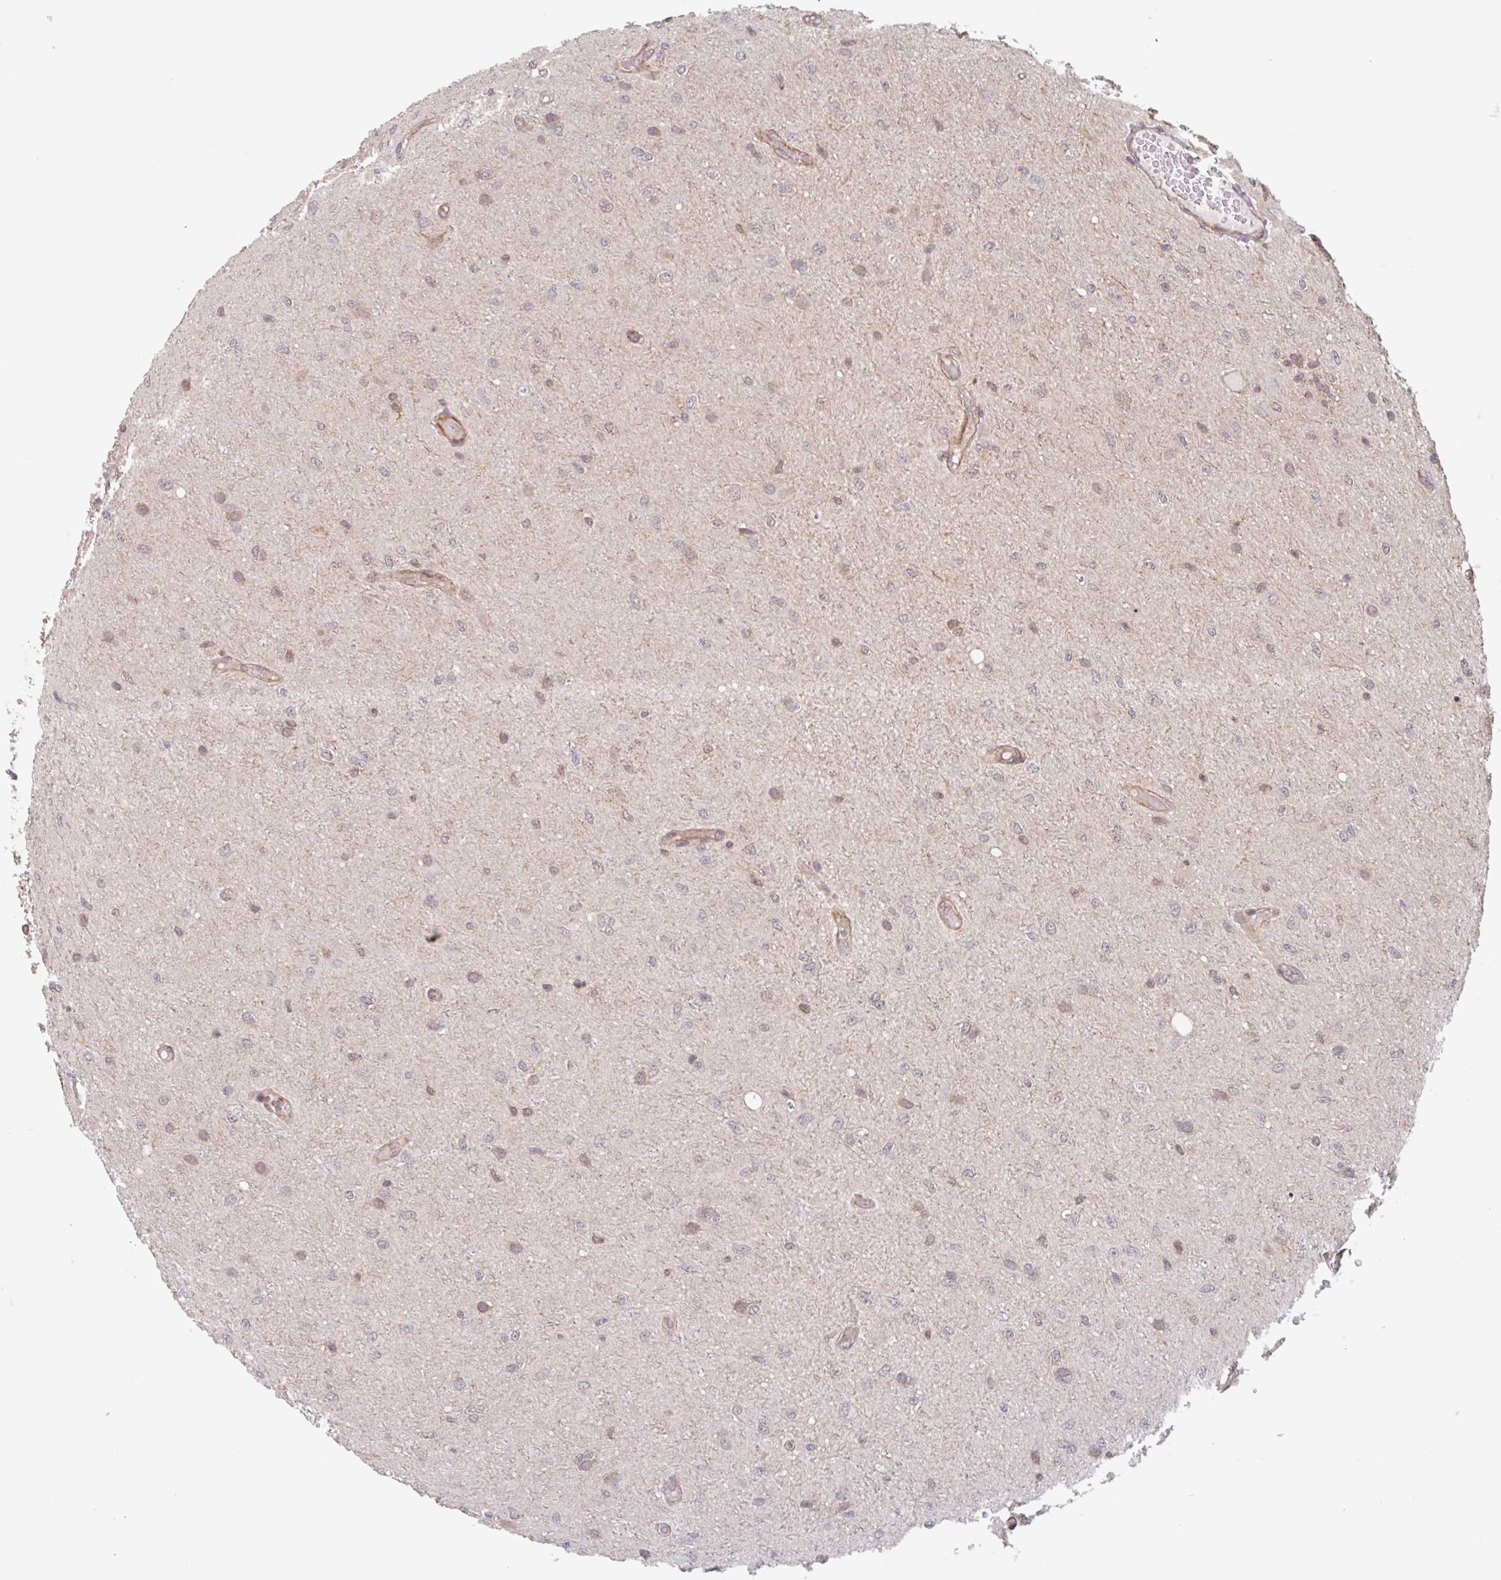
{"staining": {"intensity": "weak", "quantity": "25%-75%", "location": "cytoplasmic/membranous"}, "tissue": "glioma", "cell_type": "Tumor cells", "image_type": "cancer", "snomed": [{"axis": "morphology", "description": "Glioma, malignant, Low grade"}, {"axis": "topography", "description": "Cerebellum"}], "caption": "Glioma stained with IHC demonstrates weak cytoplasmic/membranous staining in approximately 25%-75% of tumor cells.", "gene": "NUB1", "patient": {"sex": "female", "age": 5}}